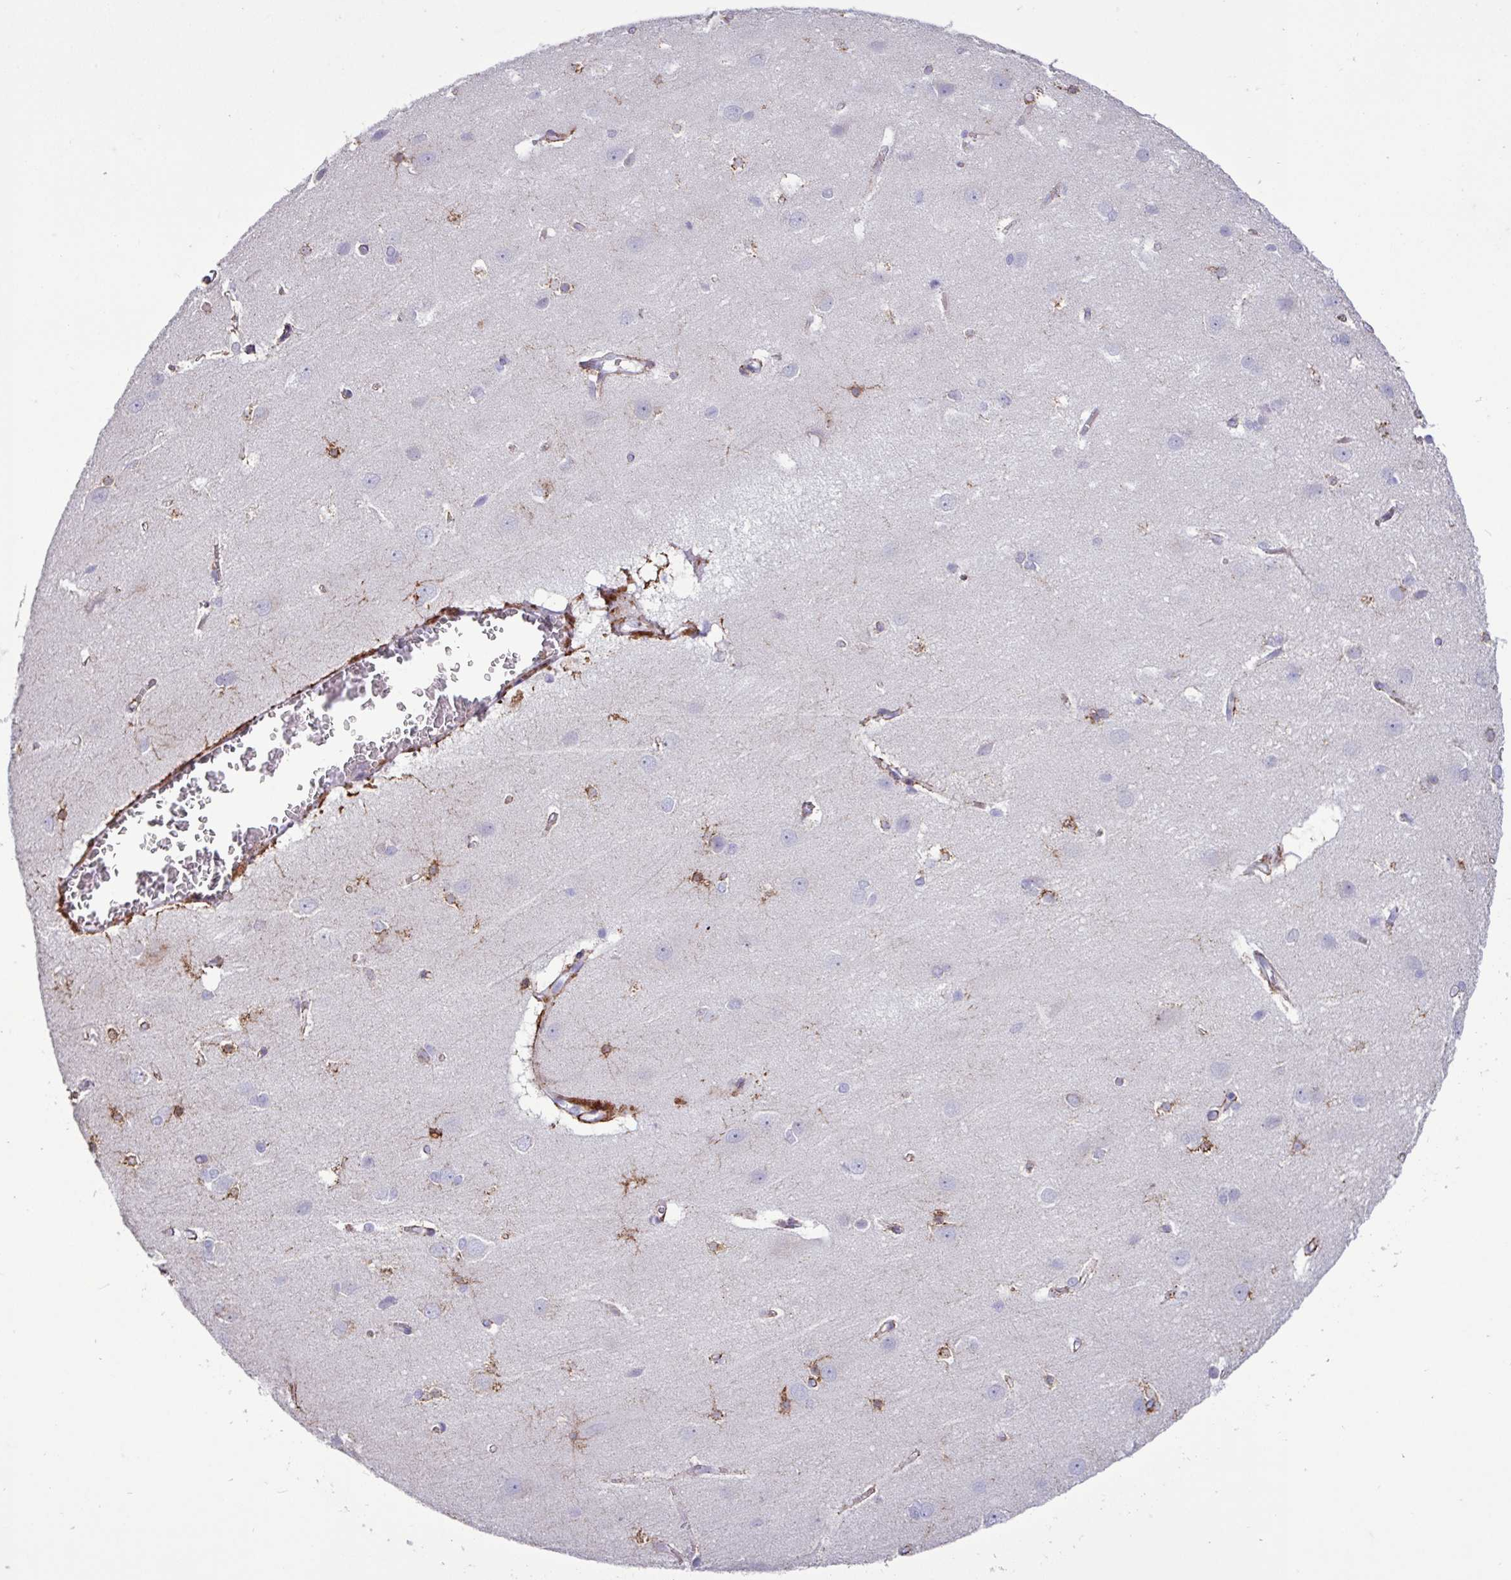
{"staining": {"intensity": "moderate", "quantity": ">75%", "location": "cytoplasmic/membranous"}, "tissue": "cerebral cortex", "cell_type": "Endothelial cells", "image_type": "normal", "snomed": [{"axis": "morphology", "description": "Normal tissue, NOS"}, {"axis": "topography", "description": "Cerebral cortex"}], "caption": "Normal cerebral cortex demonstrates moderate cytoplasmic/membranous positivity in approximately >75% of endothelial cells (DAB IHC, brown staining for protein, blue staining for nuclei)..", "gene": "PPP1R35", "patient": {"sex": "male", "age": 37}}